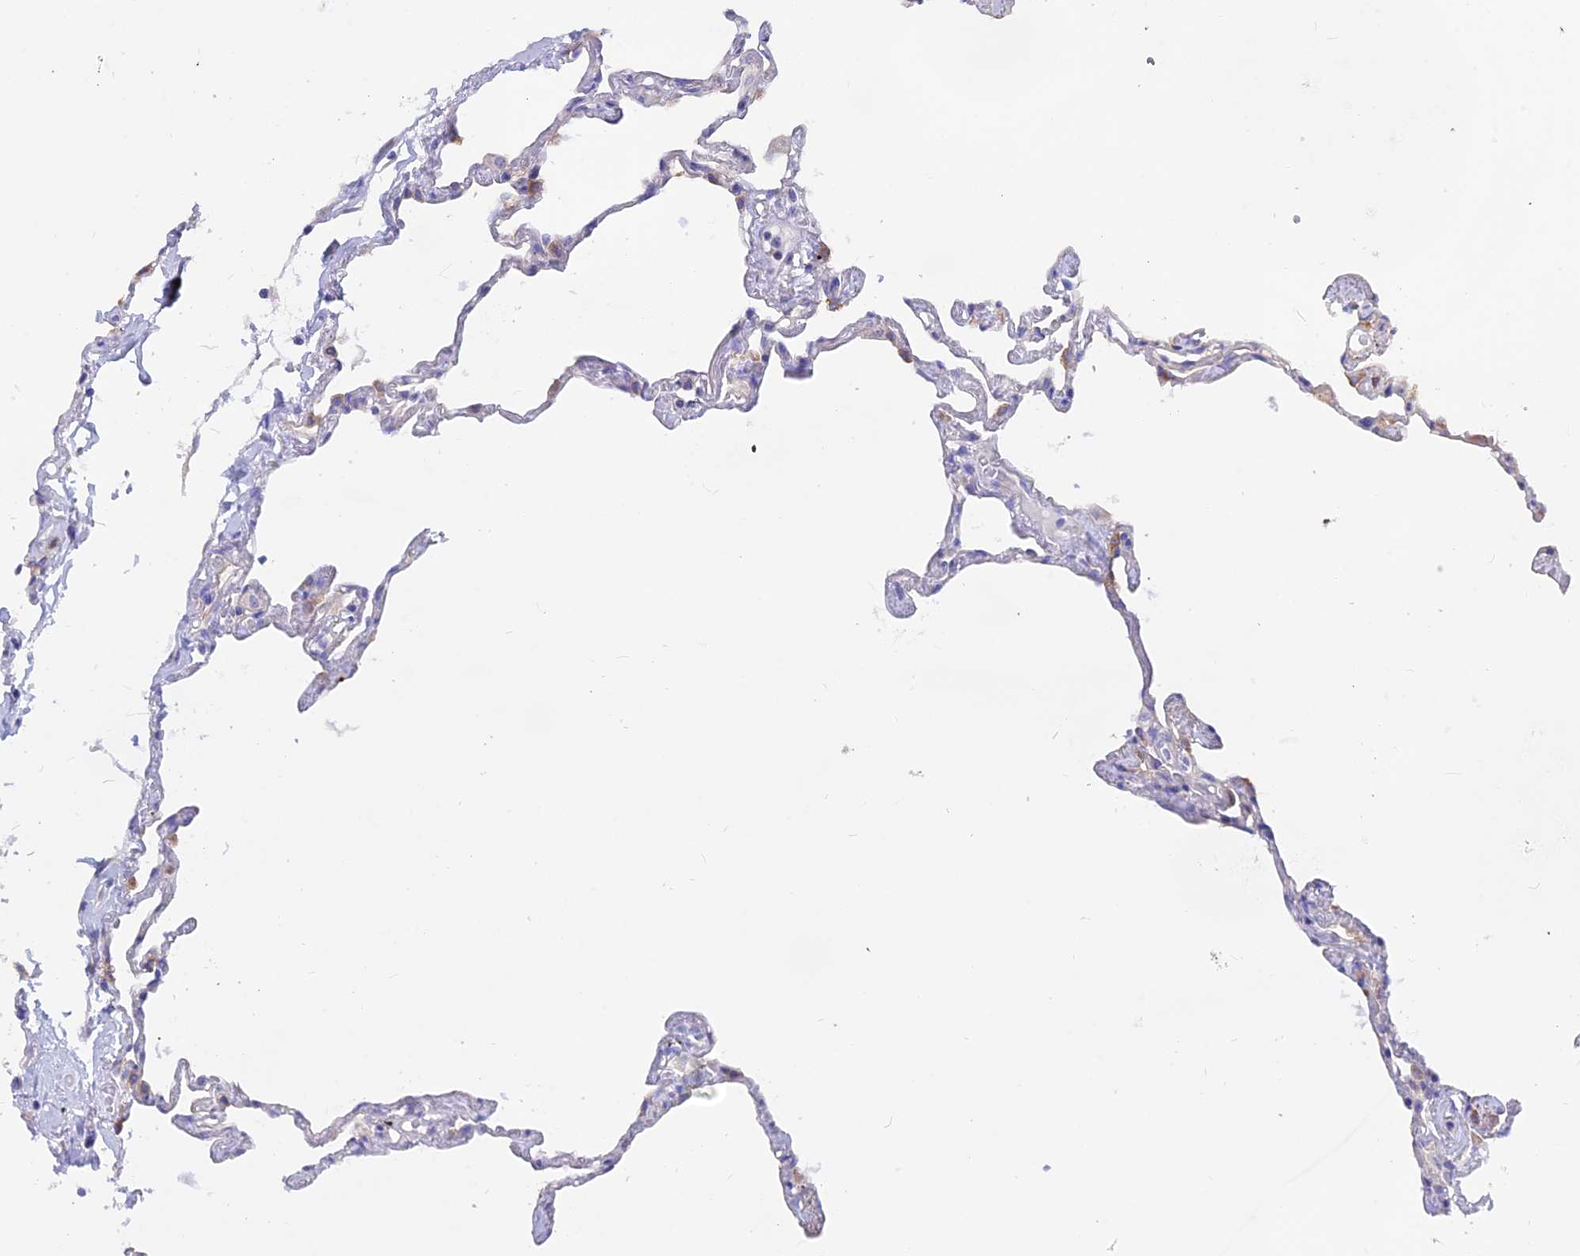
{"staining": {"intensity": "weak", "quantity": "<25%", "location": "cytoplasmic/membranous"}, "tissue": "lung", "cell_type": "Alveolar cells", "image_type": "normal", "snomed": [{"axis": "morphology", "description": "Normal tissue, NOS"}, {"axis": "topography", "description": "Lung"}], "caption": "DAB immunohistochemical staining of normal human lung displays no significant positivity in alveolar cells. (DAB immunohistochemistry, high magnification).", "gene": "LZTFL1", "patient": {"sex": "female", "age": 67}}